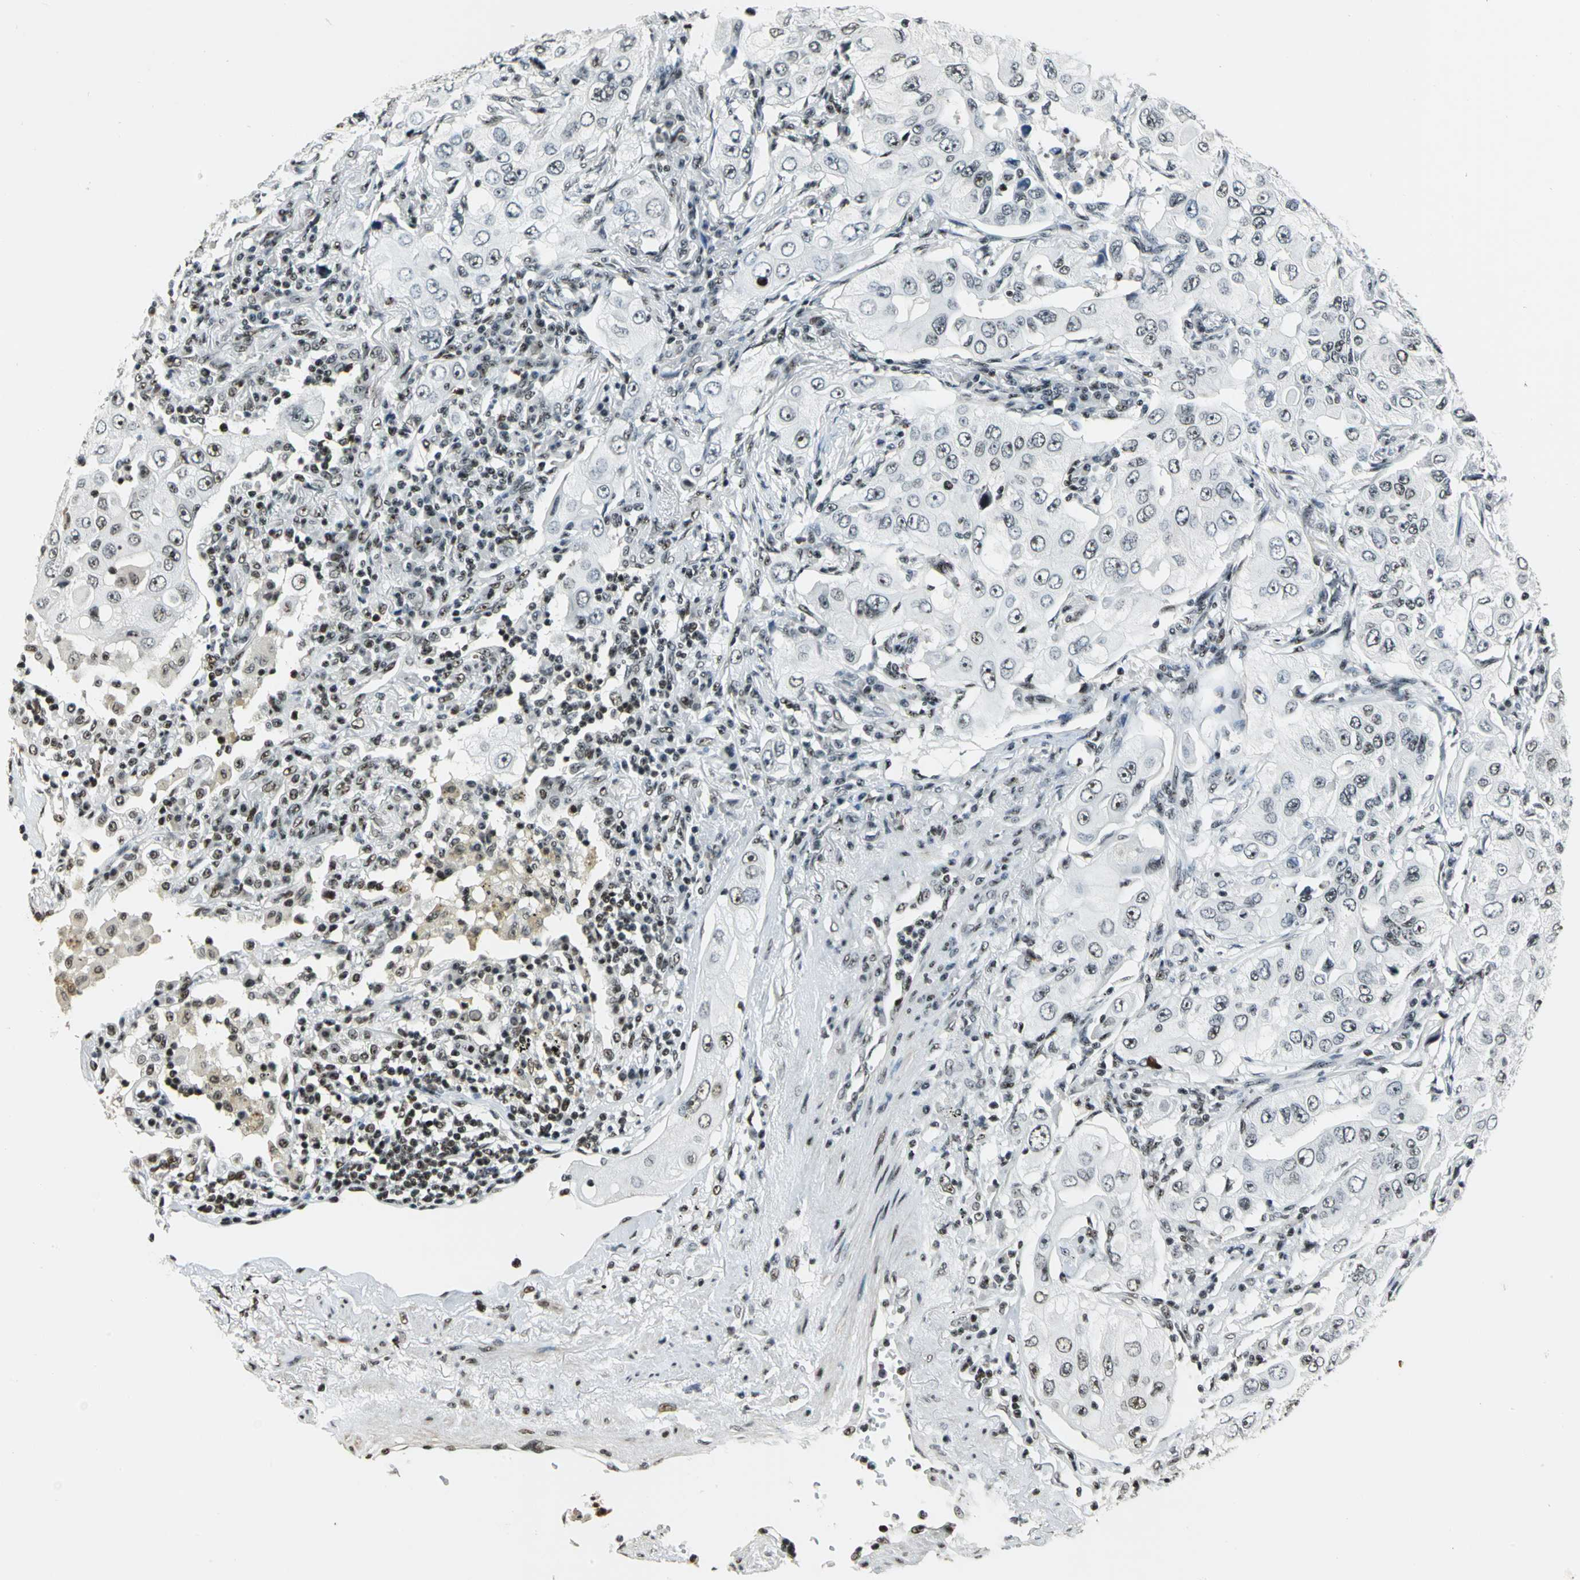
{"staining": {"intensity": "weak", "quantity": "<25%", "location": "nuclear"}, "tissue": "lung cancer", "cell_type": "Tumor cells", "image_type": "cancer", "snomed": [{"axis": "morphology", "description": "Adenocarcinoma, NOS"}, {"axis": "topography", "description": "Lung"}], "caption": "DAB (3,3'-diaminobenzidine) immunohistochemical staining of adenocarcinoma (lung) exhibits no significant positivity in tumor cells. The staining was performed using DAB to visualize the protein expression in brown, while the nuclei were stained in blue with hematoxylin (Magnification: 20x).", "gene": "UBTF", "patient": {"sex": "male", "age": 84}}